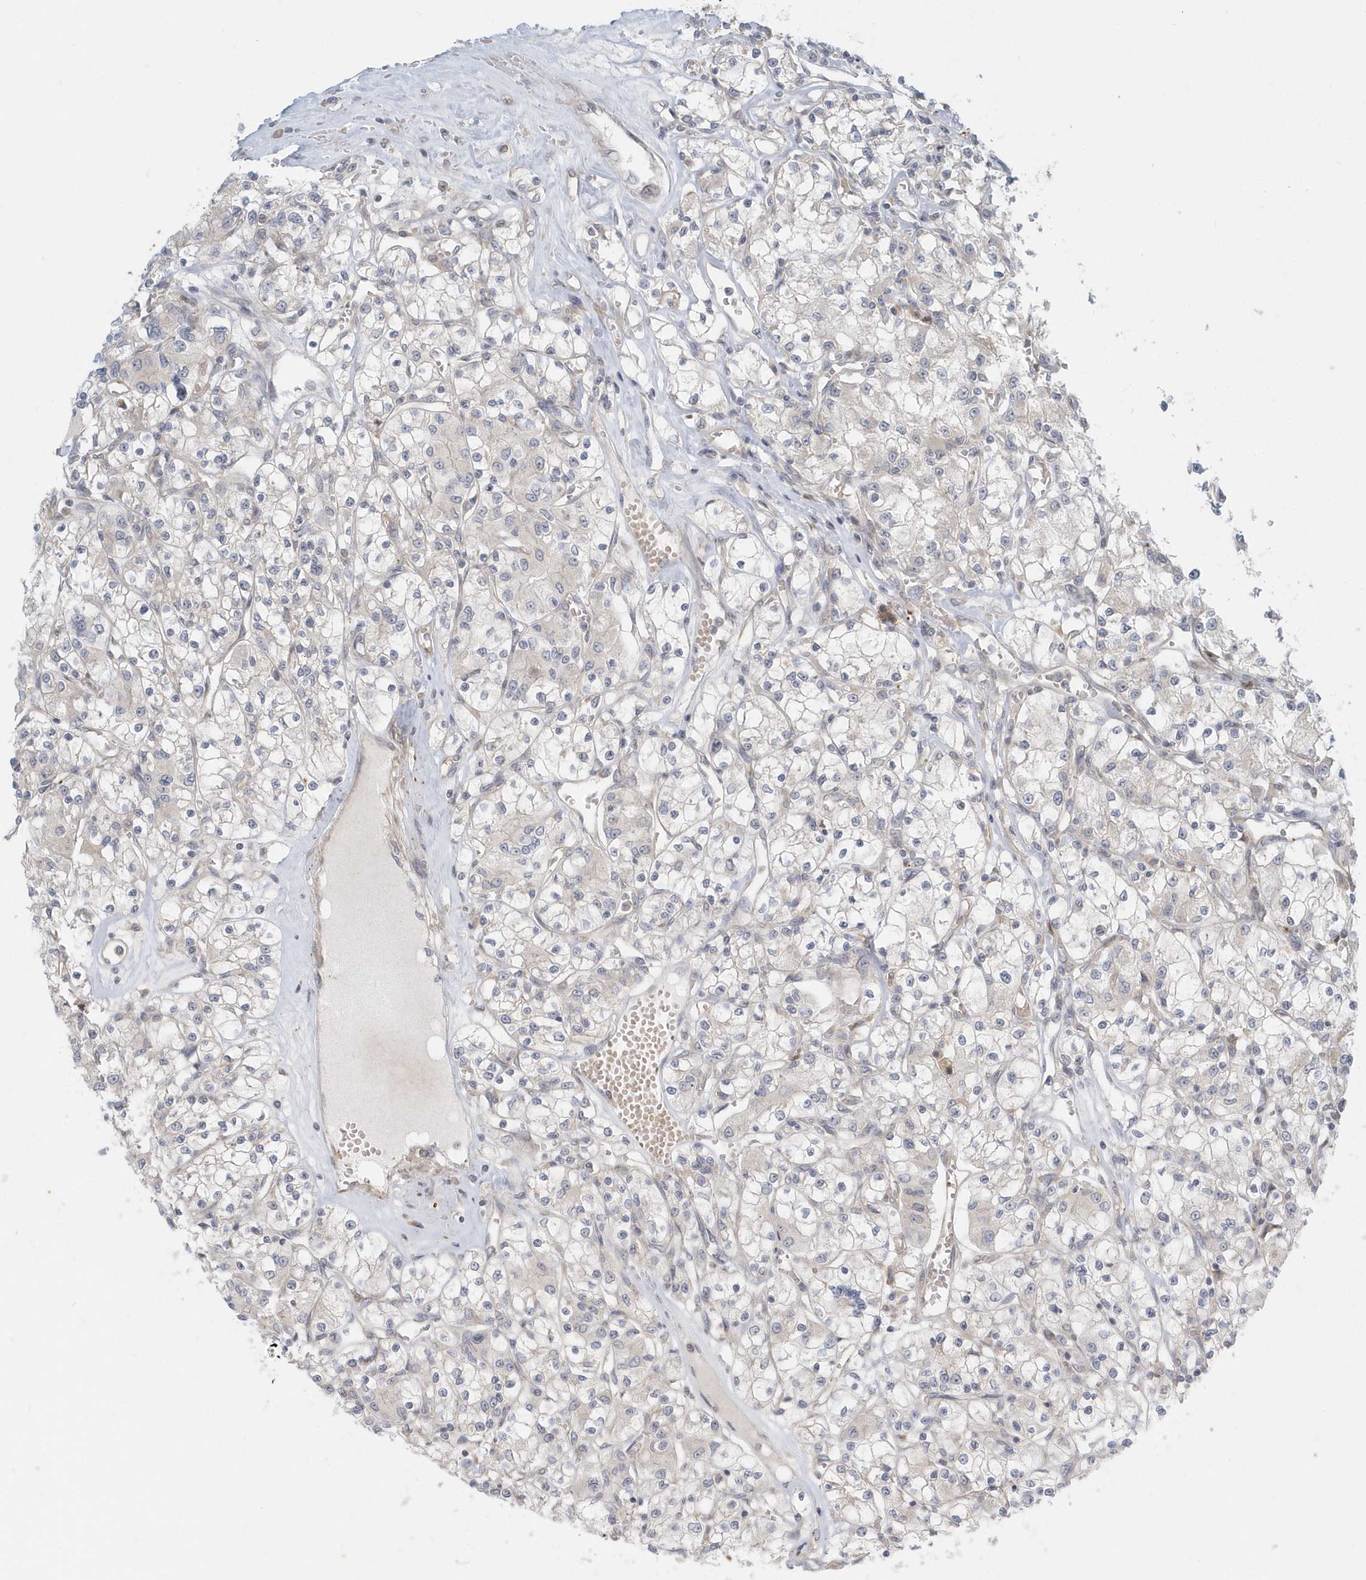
{"staining": {"intensity": "negative", "quantity": "none", "location": "none"}, "tissue": "renal cancer", "cell_type": "Tumor cells", "image_type": "cancer", "snomed": [{"axis": "morphology", "description": "Adenocarcinoma, NOS"}, {"axis": "topography", "description": "Kidney"}], "caption": "Photomicrograph shows no protein positivity in tumor cells of renal cancer tissue. (Brightfield microscopy of DAB (3,3'-diaminobenzidine) immunohistochemistry (IHC) at high magnification).", "gene": "NAPB", "patient": {"sex": "female", "age": 59}}